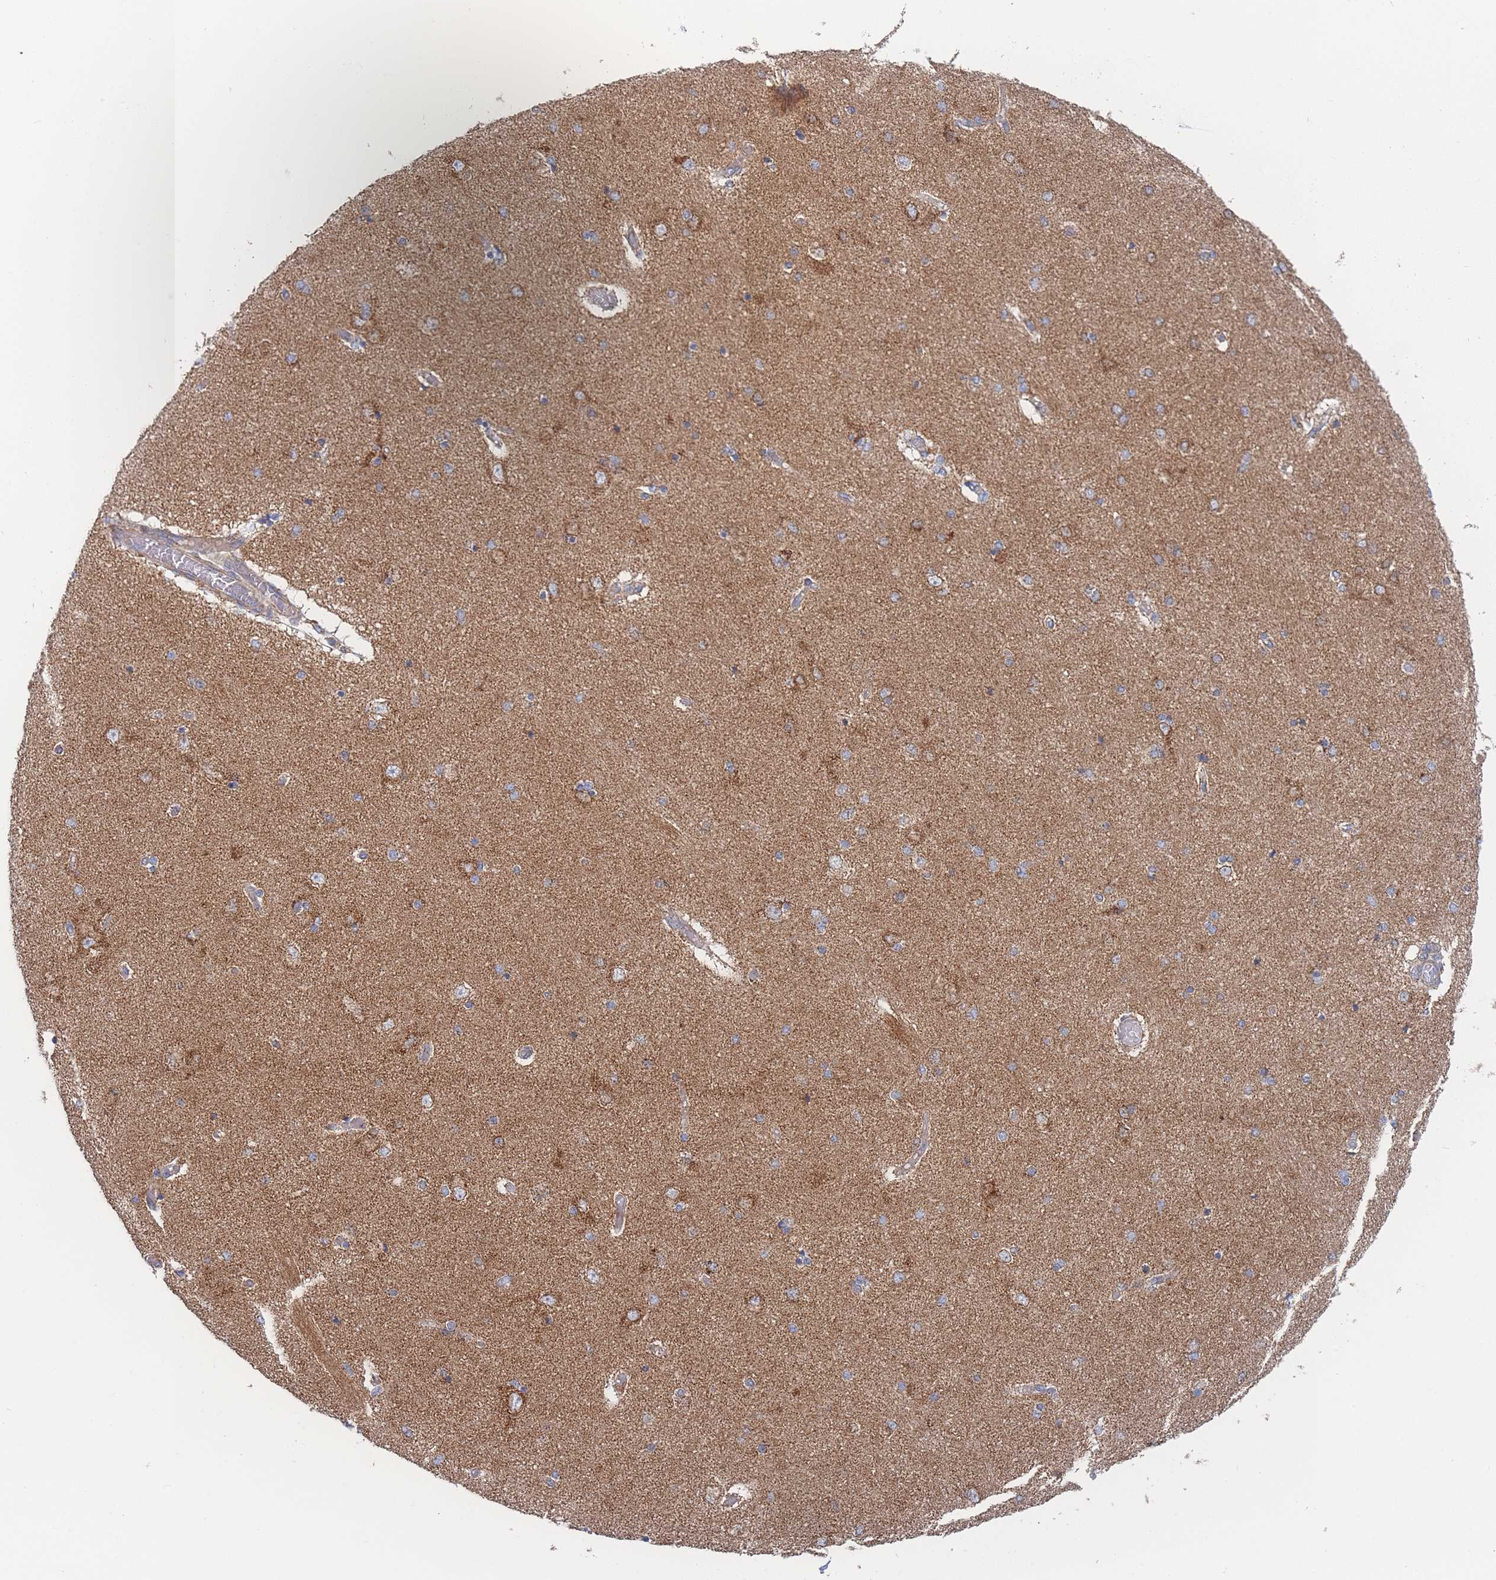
{"staining": {"intensity": "negative", "quantity": "none", "location": "none"}, "tissue": "hippocampus", "cell_type": "Glial cells", "image_type": "normal", "snomed": [{"axis": "morphology", "description": "Normal tissue, NOS"}, {"axis": "topography", "description": "Hippocampus"}], "caption": "Image shows no protein expression in glial cells of unremarkable hippocampus.", "gene": "IKZF4", "patient": {"sex": "female", "age": 54}}